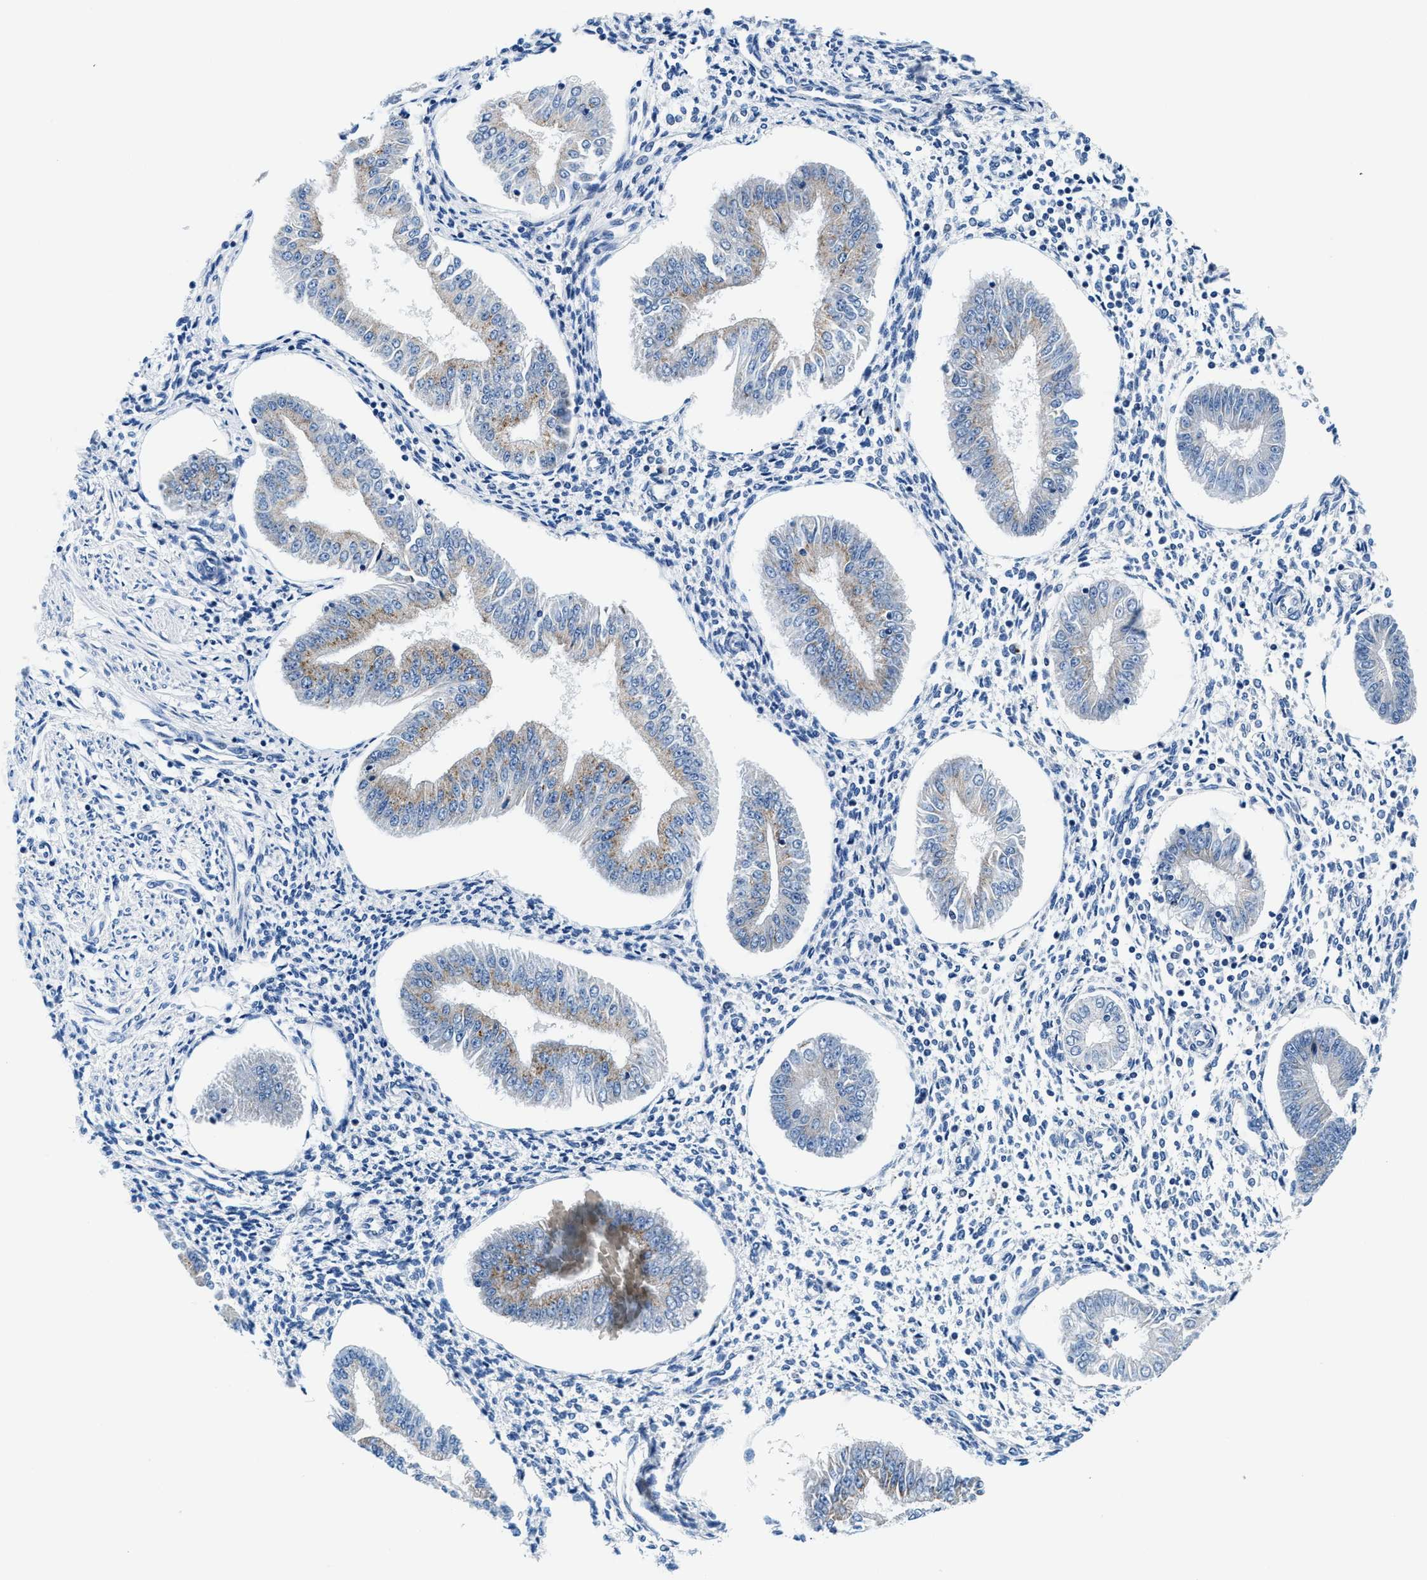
{"staining": {"intensity": "negative", "quantity": "none", "location": "none"}, "tissue": "endometrium", "cell_type": "Cells in endometrial stroma", "image_type": "normal", "snomed": [{"axis": "morphology", "description": "Normal tissue, NOS"}, {"axis": "topography", "description": "Endometrium"}], "caption": "High magnification brightfield microscopy of benign endometrium stained with DAB (brown) and counterstained with hematoxylin (blue): cells in endometrial stroma show no significant staining.", "gene": "VPS53", "patient": {"sex": "female", "age": 50}}